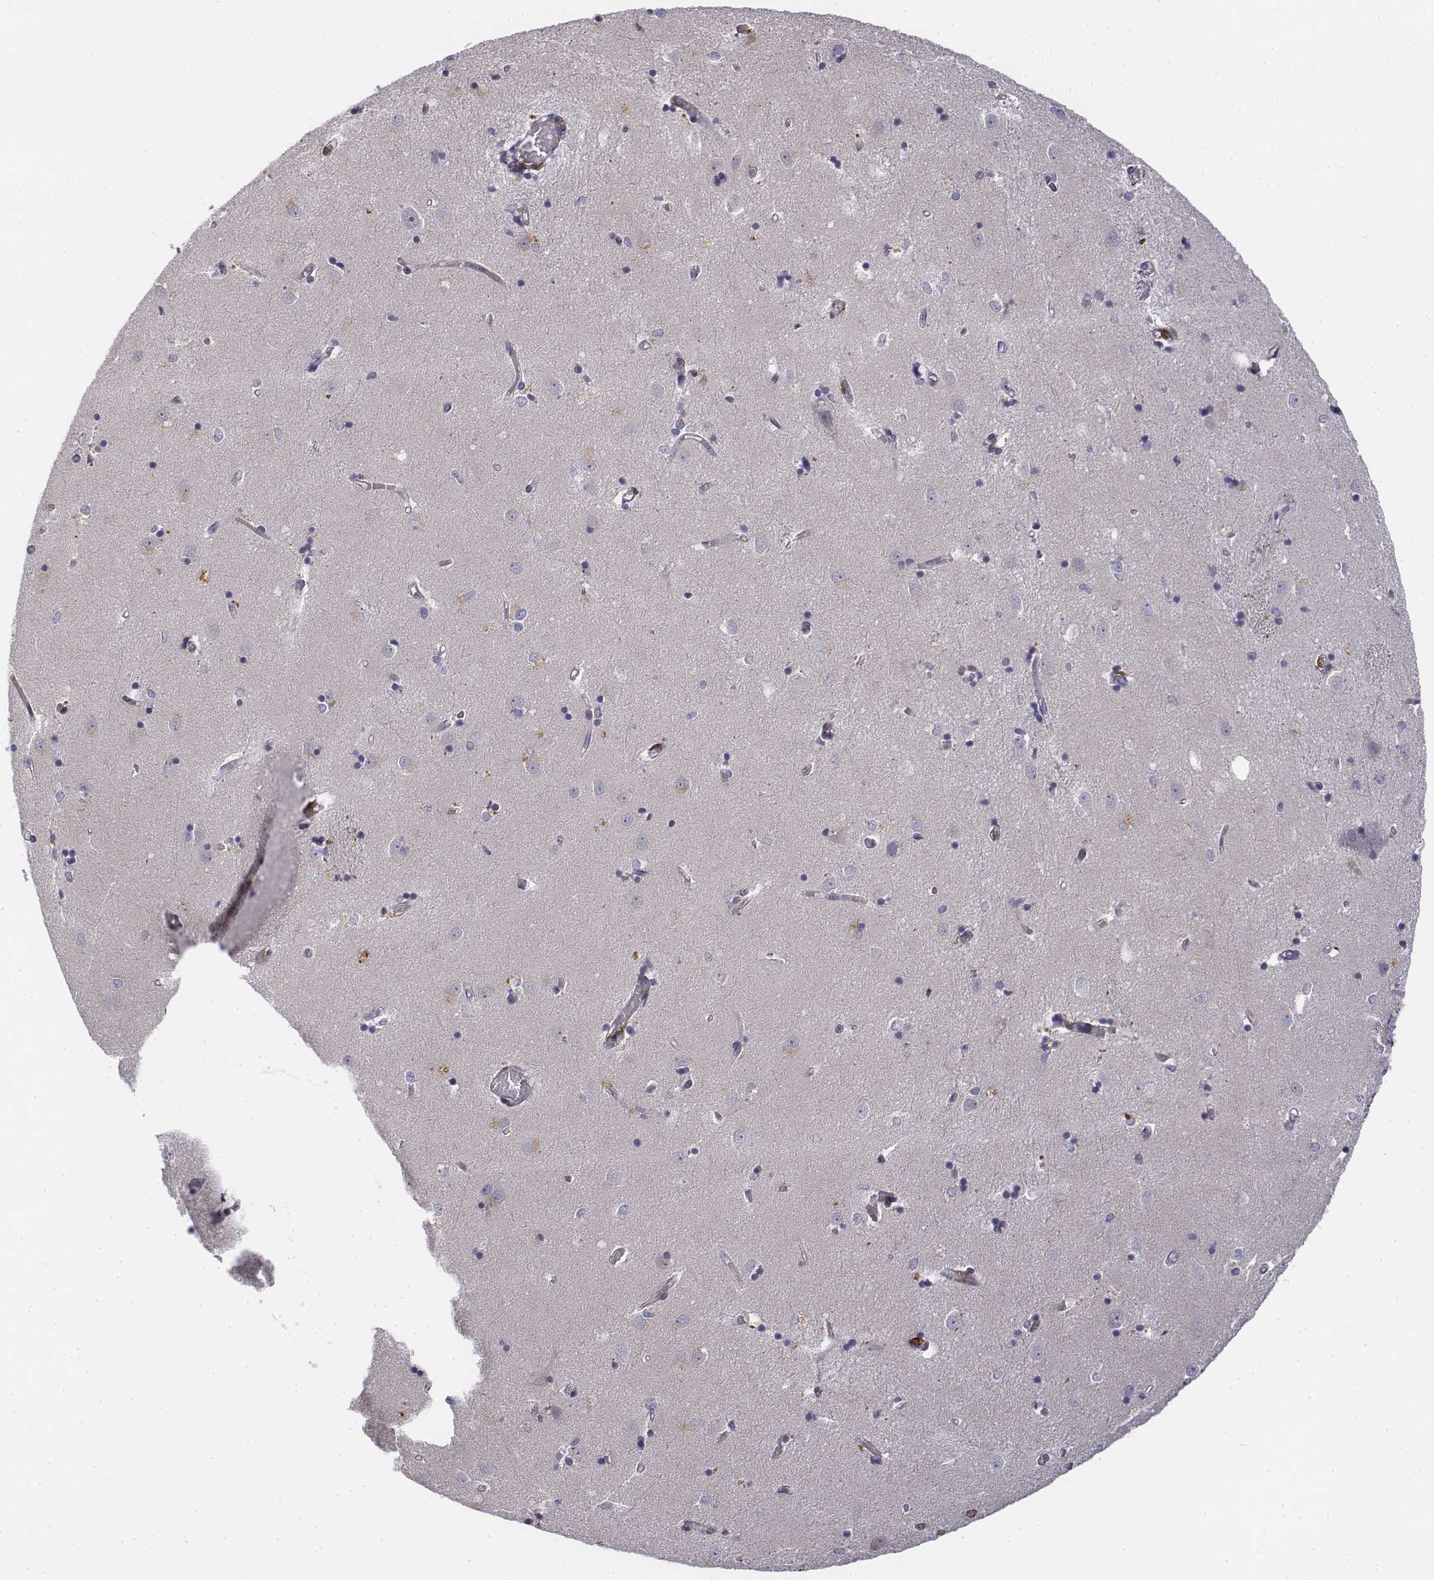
{"staining": {"intensity": "negative", "quantity": "none", "location": "none"}, "tissue": "caudate", "cell_type": "Glial cells", "image_type": "normal", "snomed": [{"axis": "morphology", "description": "Normal tissue, NOS"}, {"axis": "topography", "description": "Lateral ventricle wall"}], "caption": "Photomicrograph shows no significant protein positivity in glial cells of normal caudate.", "gene": "CD14", "patient": {"sex": "male", "age": 54}}